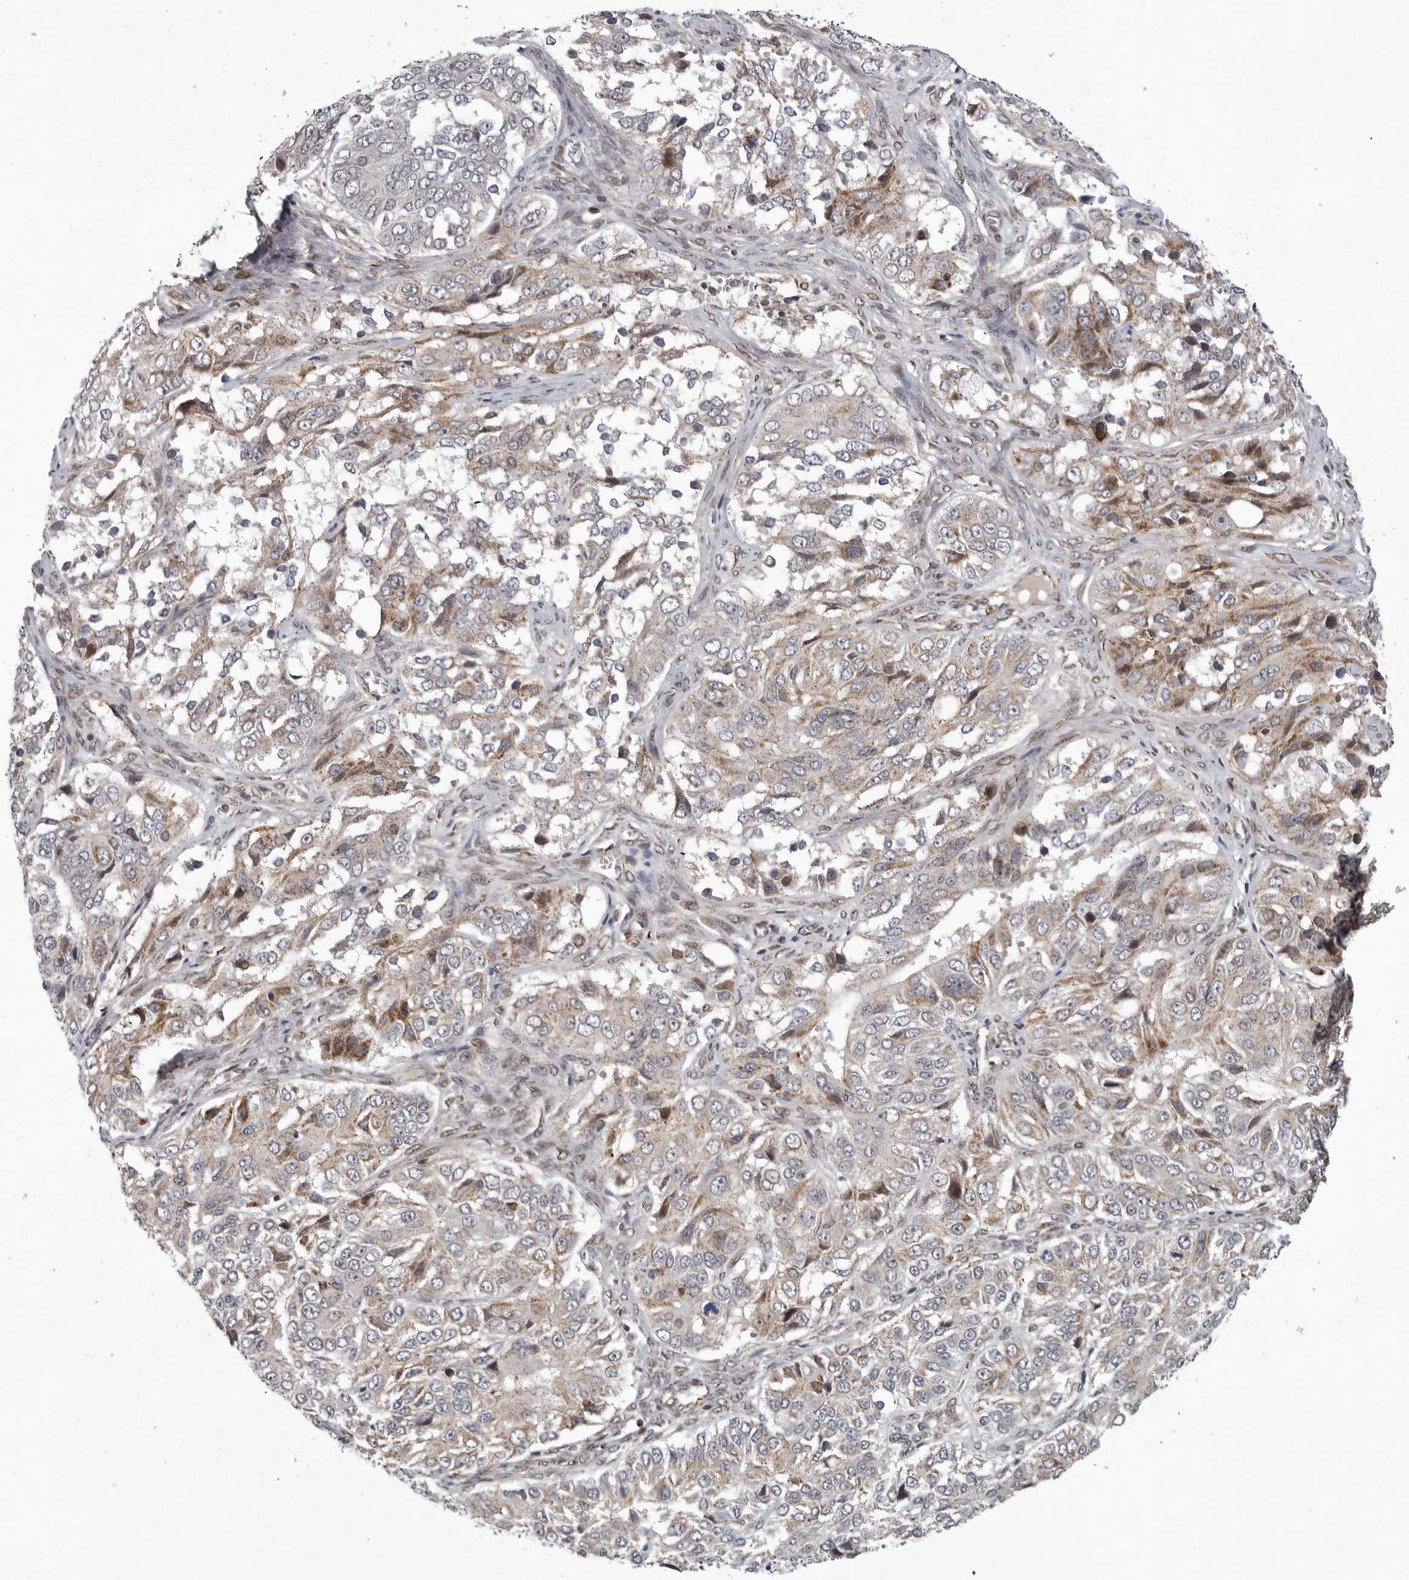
{"staining": {"intensity": "weak", "quantity": ">75%", "location": "cytoplasmic/membranous"}, "tissue": "ovarian cancer", "cell_type": "Tumor cells", "image_type": "cancer", "snomed": [{"axis": "morphology", "description": "Carcinoma, endometroid"}, {"axis": "topography", "description": "Ovary"}], "caption": "The photomicrograph shows immunohistochemical staining of ovarian cancer. There is weak cytoplasmic/membranous staining is identified in approximately >75% of tumor cells.", "gene": "TMPRSS11F", "patient": {"sex": "female", "age": 51}}